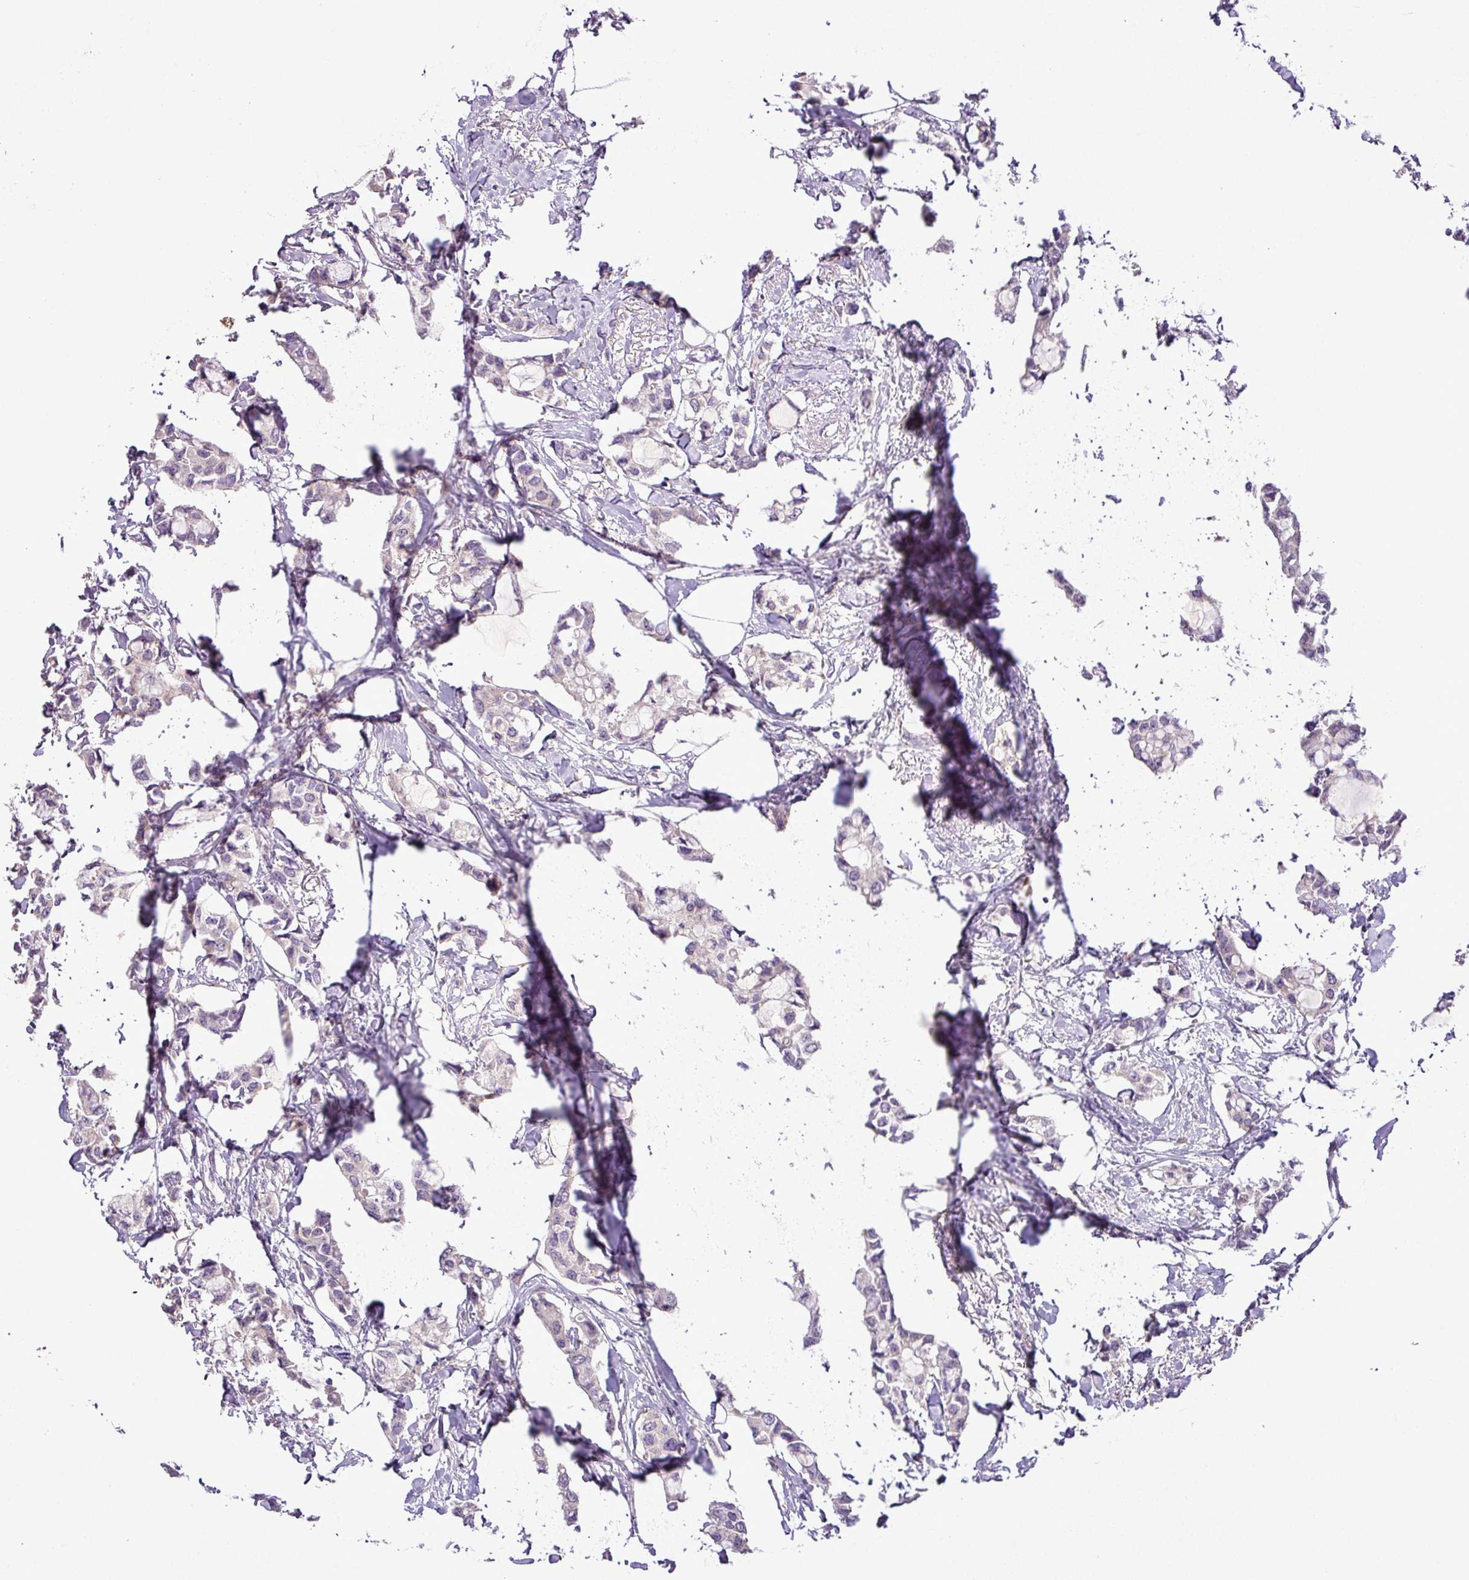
{"staining": {"intensity": "negative", "quantity": "none", "location": "none"}, "tissue": "breast cancer", "cell_type": "Tumor cells", "image_type": "cancer", "snomed": [{"axis": "morphology", "description": "Duct carcinoma"}, {"axis": "topography", "description": "Breast"}], "caption": "High magnification brightfield microscopy of breast infiltrating ductal carcinoma stained with DAB (brown) and counterstained with hematoxylin (blue): tumor cells show no significant expression.", "gene": "MOCS3", "patient": {"sex": "female", "age": 73}}